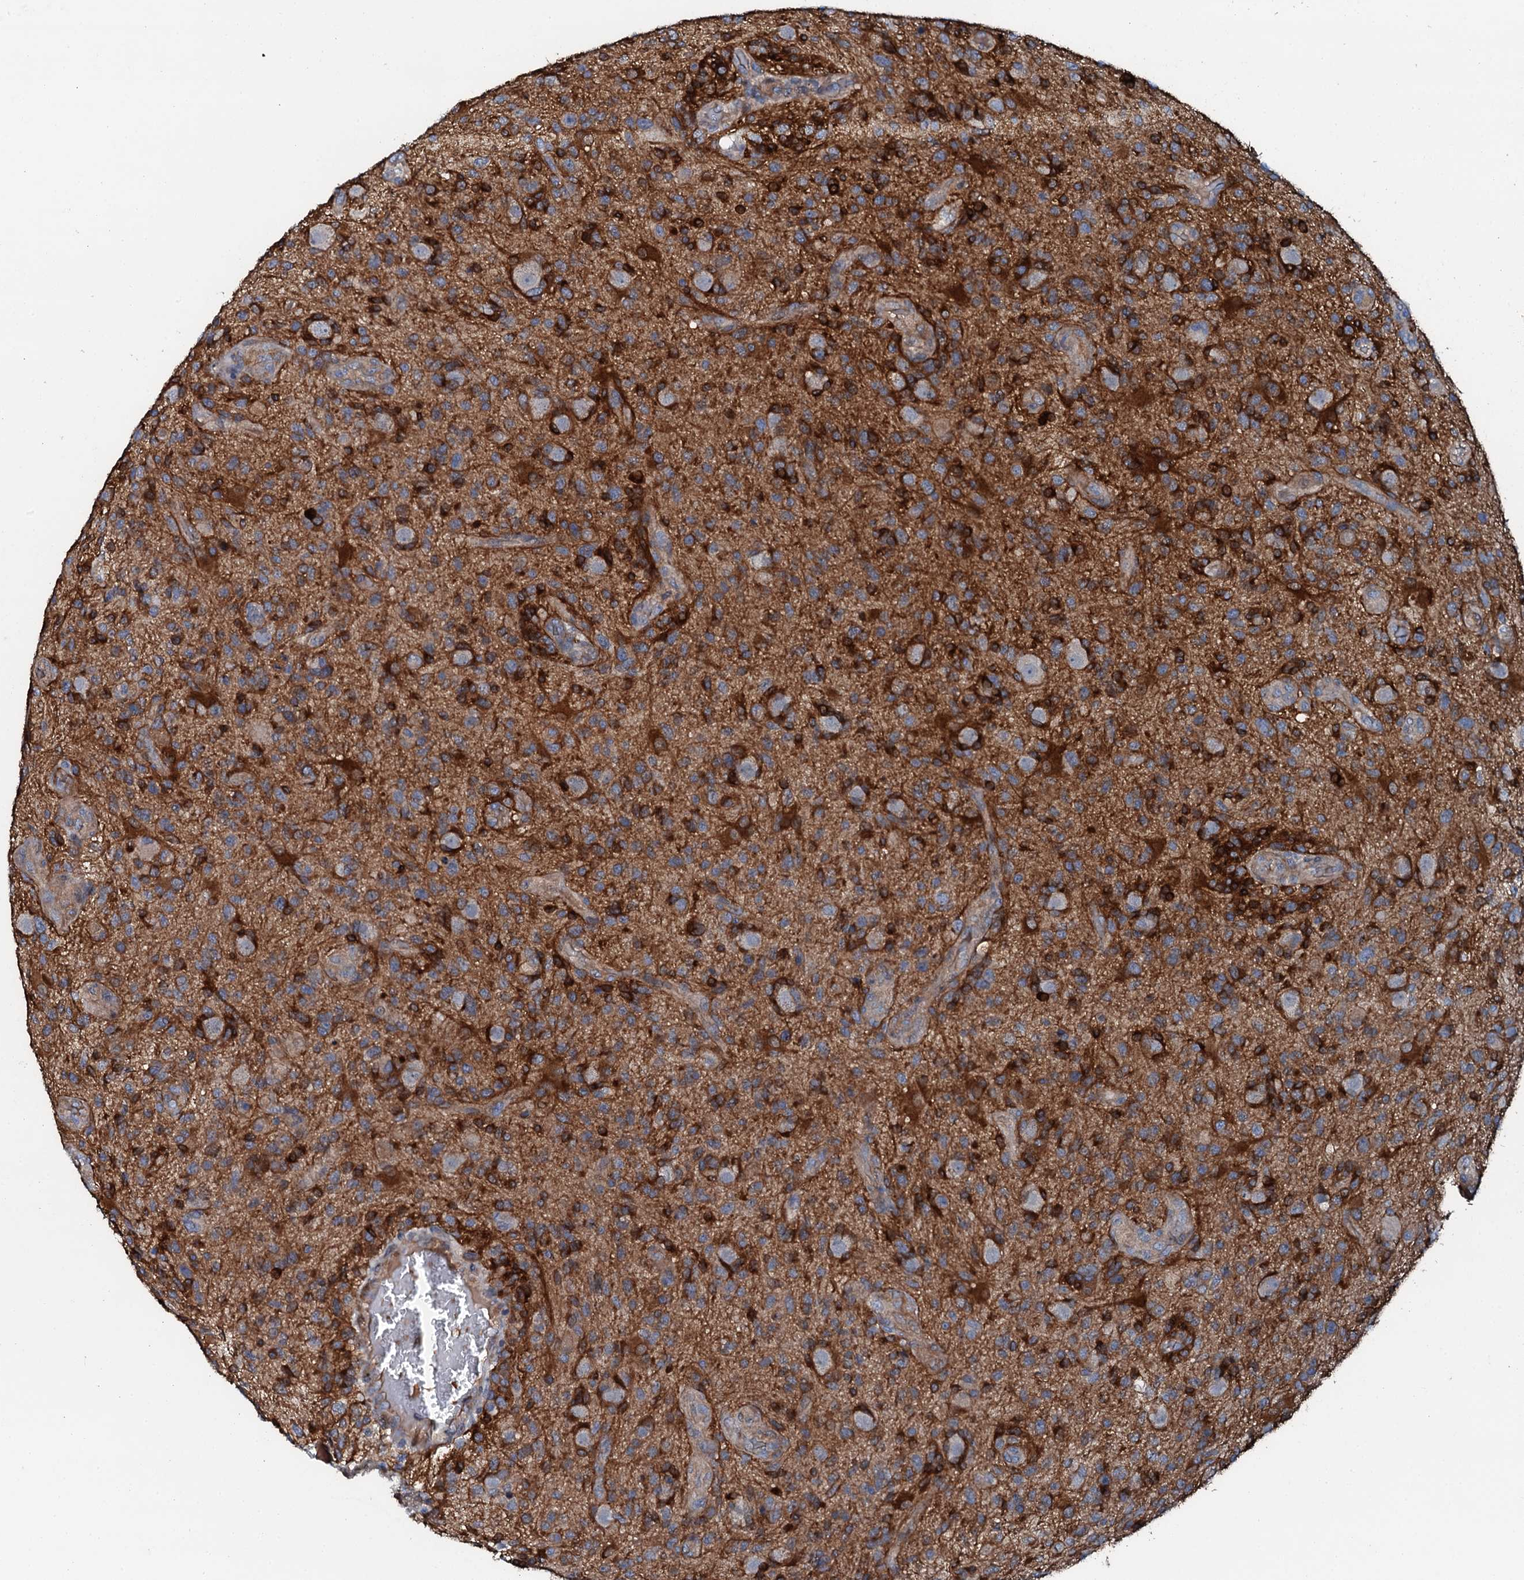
{"staining": {"intensity": "strong", "quantity": "25%-75%", "location": "cytoplasmic/membranous"}, "tissue": "glioma", "cell_type": "Tumor cells", "image_type": "cancer", "snomed": [{"axis": "morphology", "description": "Glioma, malignant, High grade"}, {"axis": "topography", "description": "Brain"}], "caption": "Tumor cells show strong cytoplasmic/membranous staining in about 25%-75% of cells in glioma.", "gene": "GFOD2", "patient": {"sex": "male", "age": 47}}